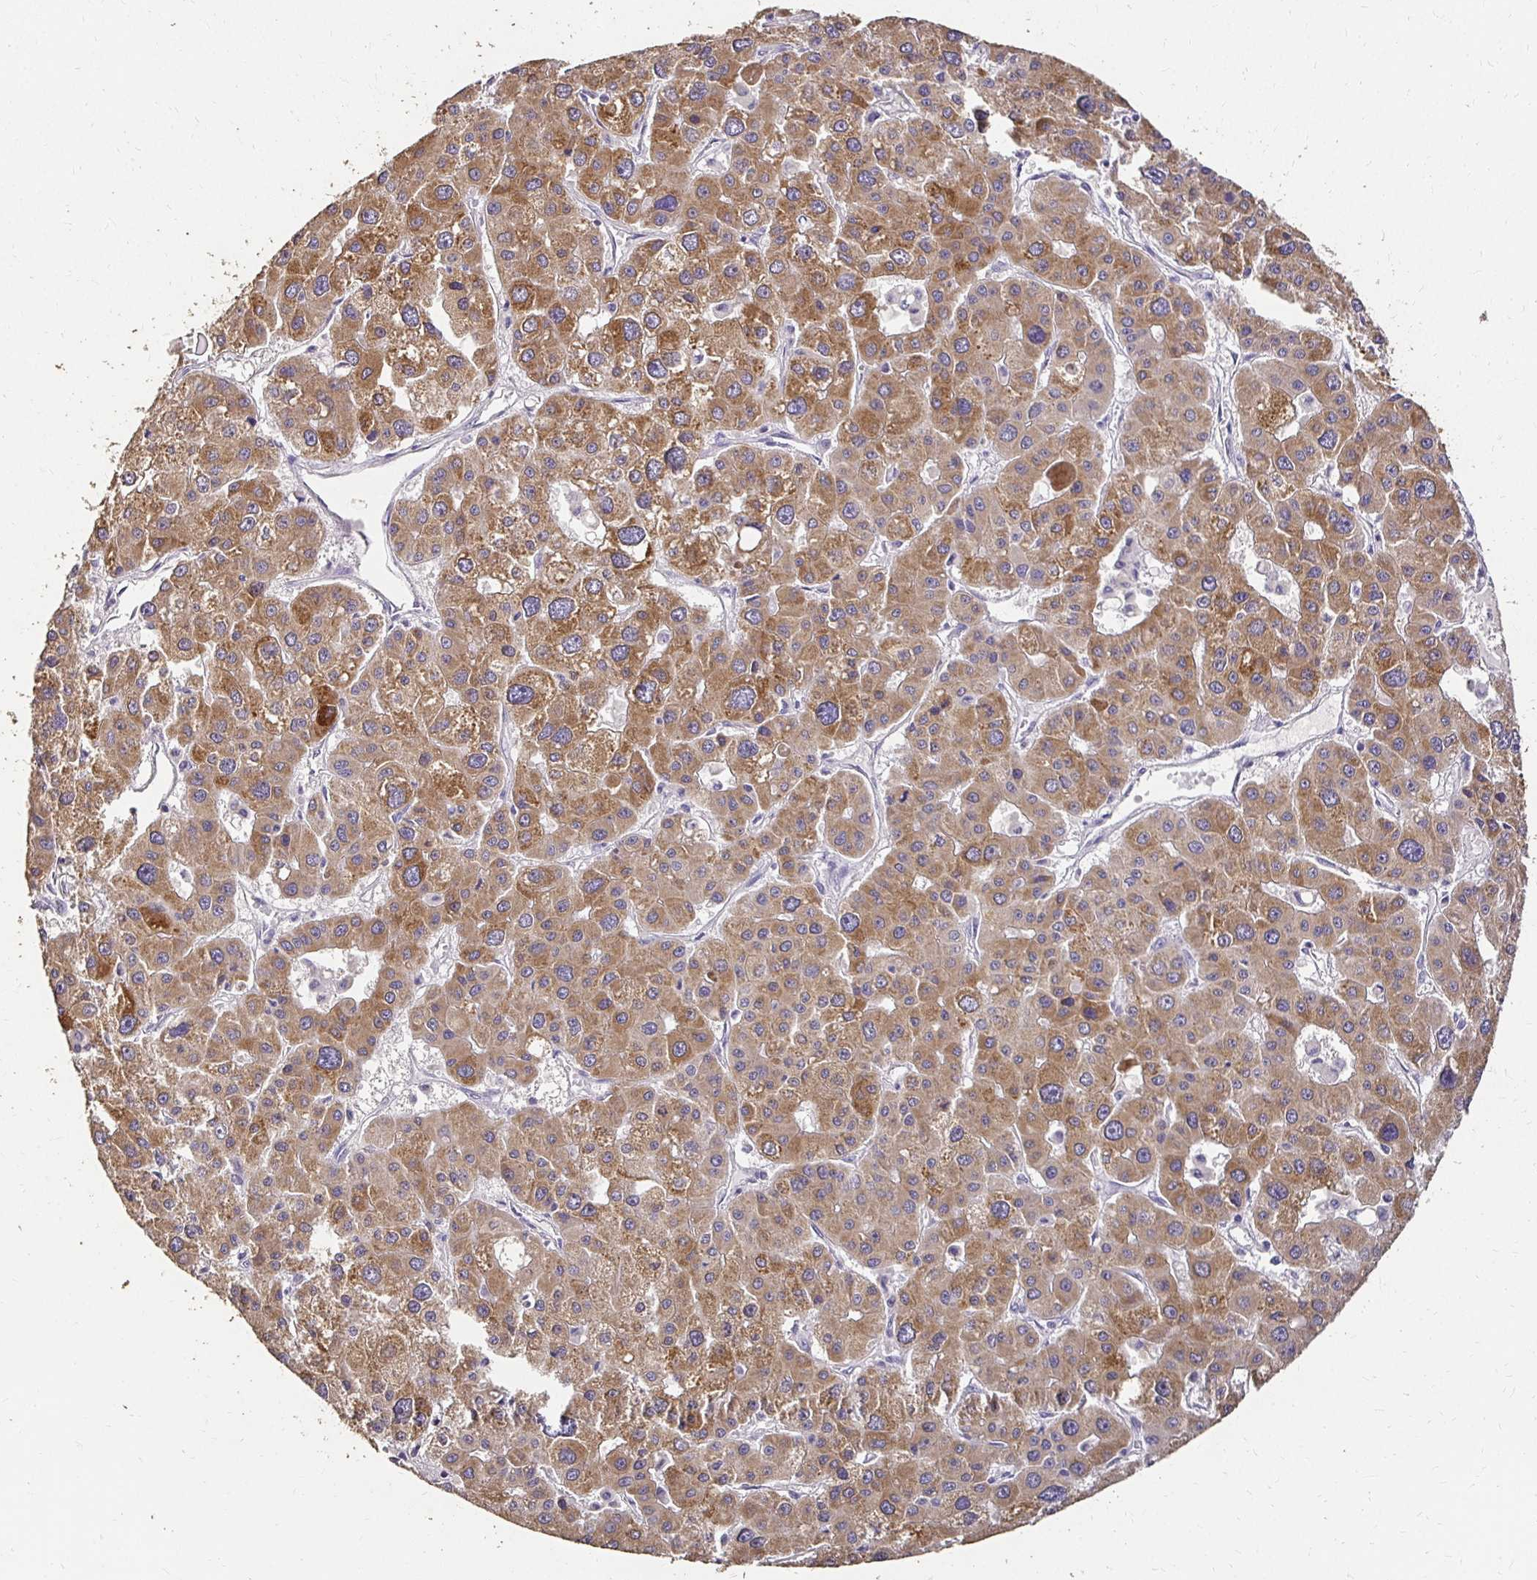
{"staining": {"intensity": "moderate", "quantity": ">75%", "location": "cytoplasmic/membranous"}, "tissue": "liver cancer", "cell_type": "Tumor cells", "image_type": "cancer", "snomed": [{"axis": "morphology", "description": "Carcinoma, Hepatocellular, NOS"}, {"axis": "topography", "description": "Liver"}], "caption": "Liver cancer (hepatocellular carcinoma) stained with a protein marker reveals moderate staining in tumor cells.", "gene": "UGT1A6", "patient": {"sex": "male", "age": 73}}